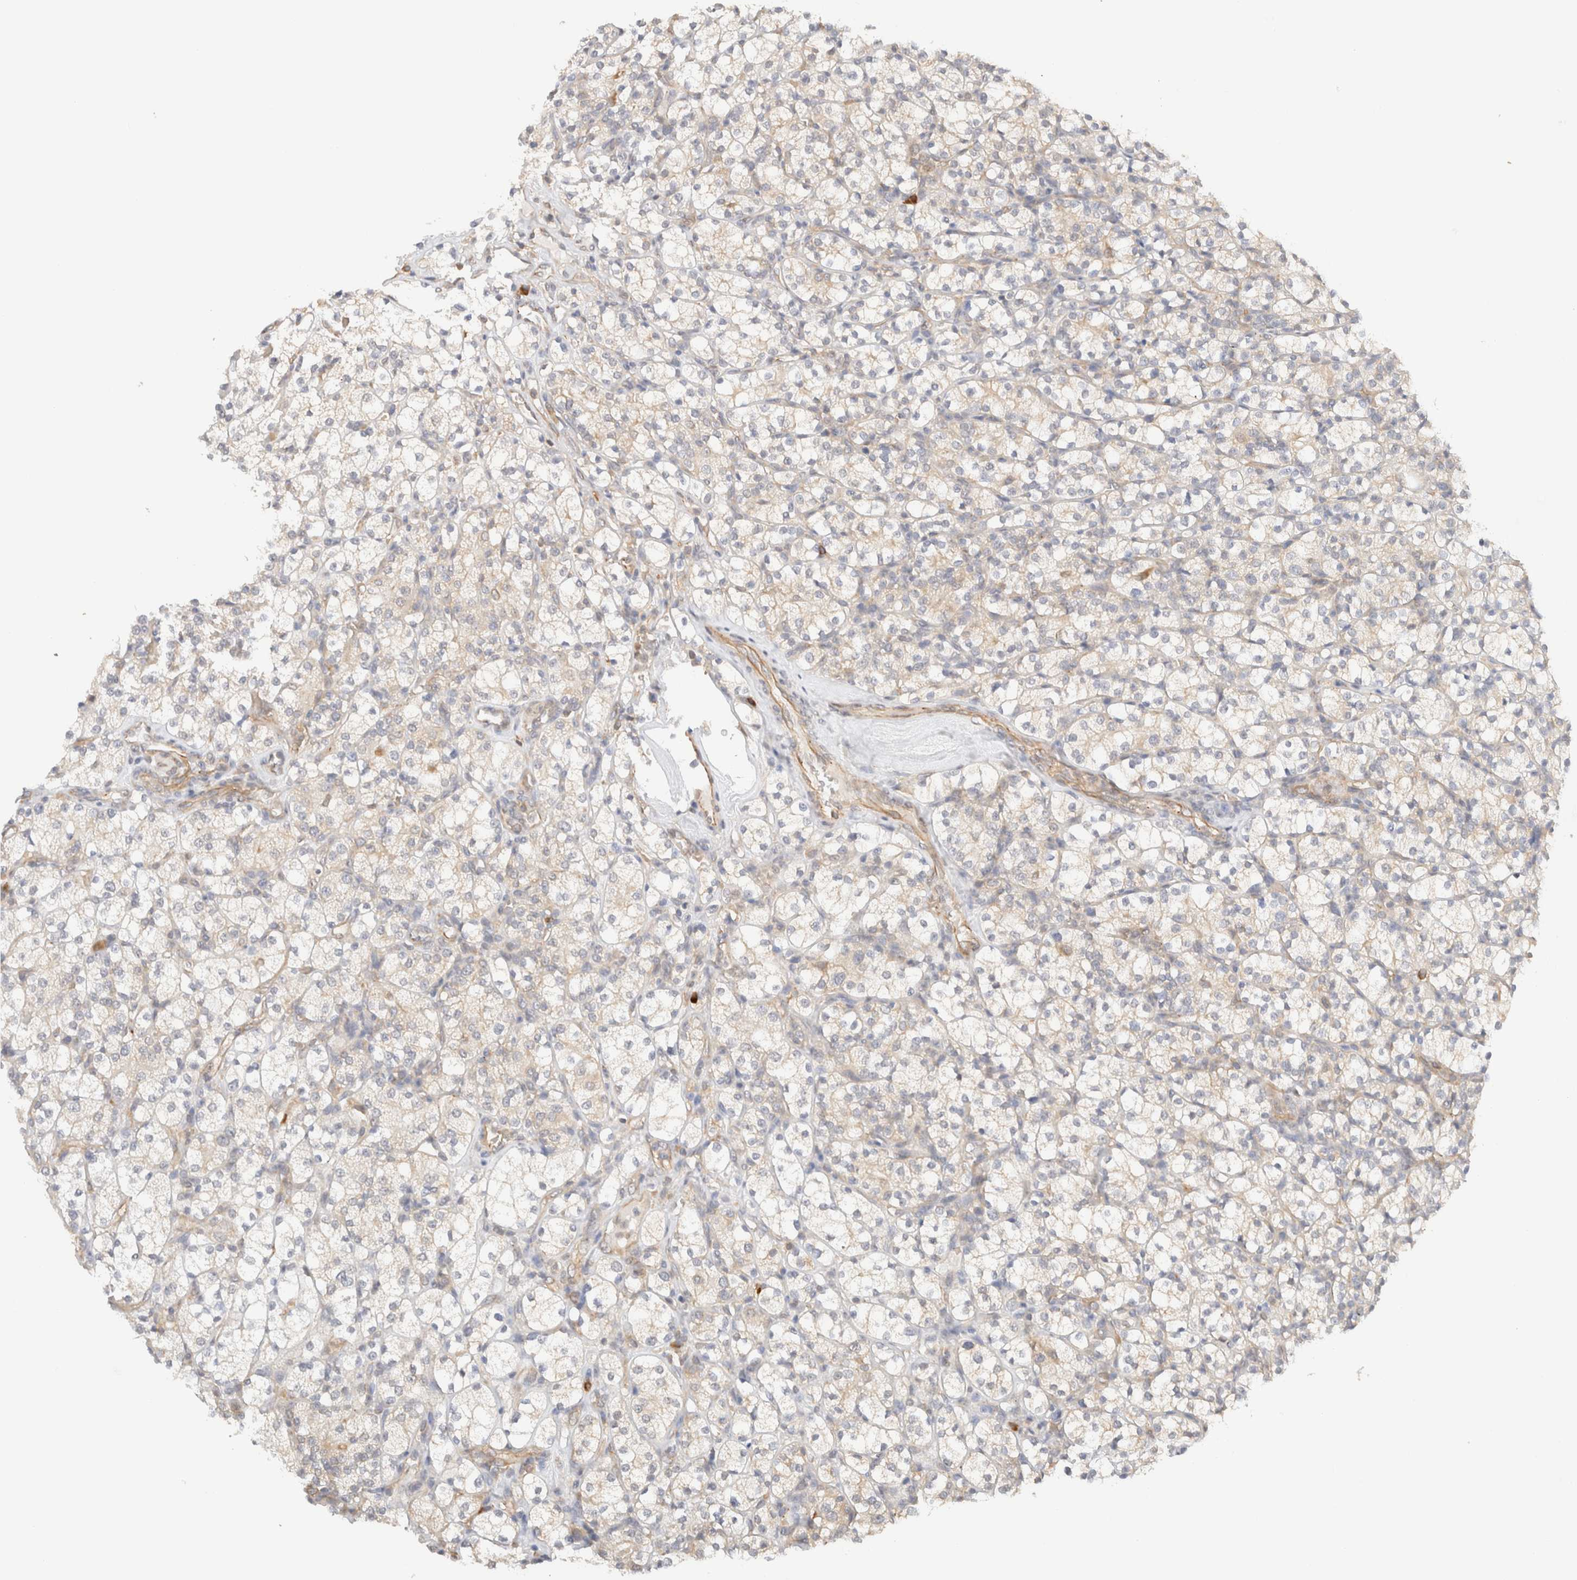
{"staining": {"intensity": "weak", "quantity": "<25%", "location": "cytoplasmic/membranous"}, "tissue": "renal cancer", "cell_type": "Tumor cells", "image_type": "cancer", "snomed": [{"axis": "morphology", "description": "Adenocarcinoma, NOS"}, {"axis": "topography", "description": "Kidney"}], "caption": "An immunohistochemistry micrograph of renal adenocarcinoma is shown. There is no staining in tumor cells of renal adenocarcinoma.", "gene": "SYVN1", "patient": {"sex": "male", "age": 77}}